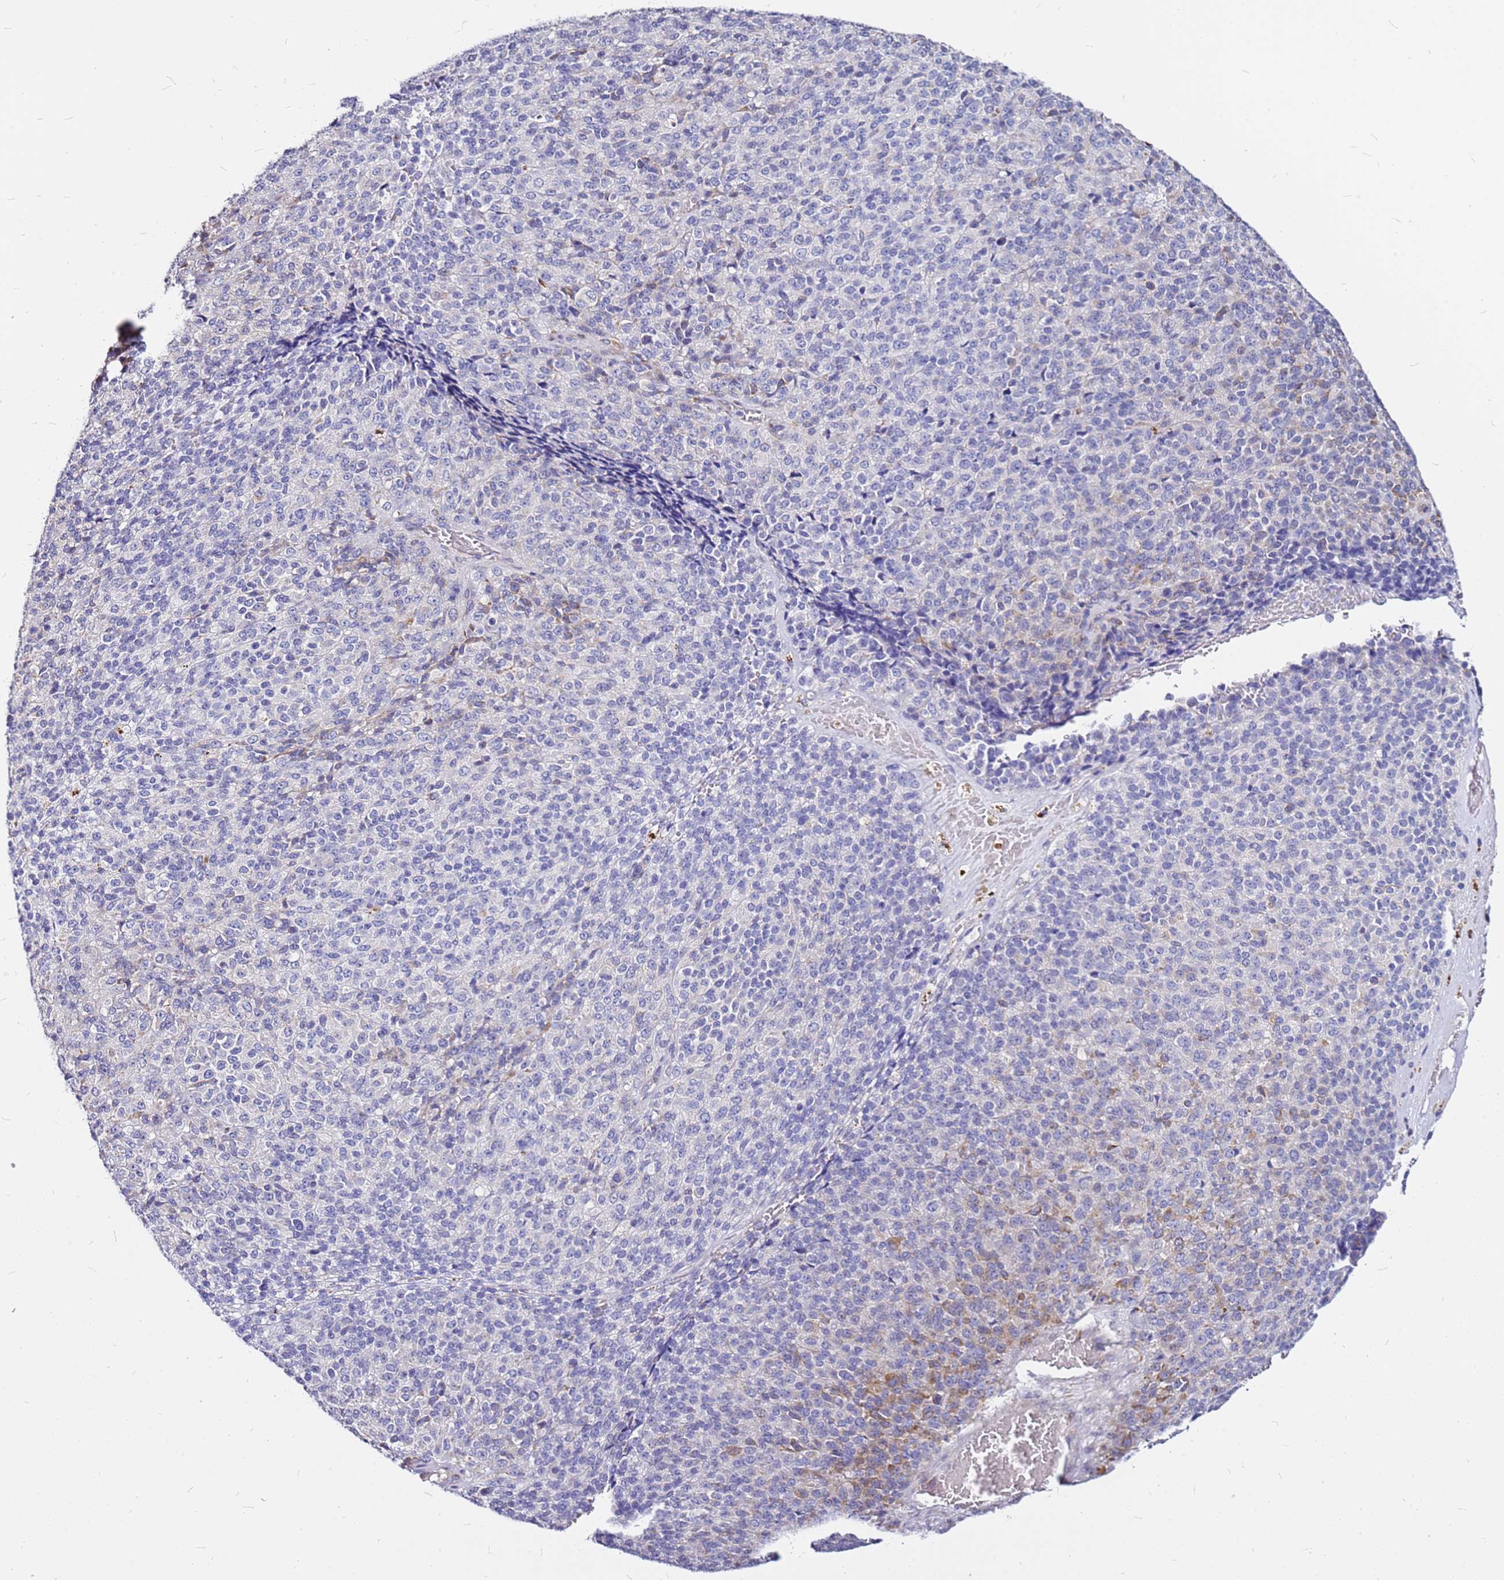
{"staining": {"intensity": "negative", "quantity": "none", "location": "none"}, "tissue": "melanoma", "cell_type": "Tumor cells", "image_type": "cancer", "snomed": [{"axis": "morphology", "description": "Malignant melanoma, Metastatic site"}, {"axis": "topography", "description": "Brain"}], "caption": "IHC micrograph of malignant melanoma (metastatic site) stained for a protein (brown), which exhibits no positivity in tumor cells.", "gene": "CASD1", "patient": {"sex": "female", "age": 56}}